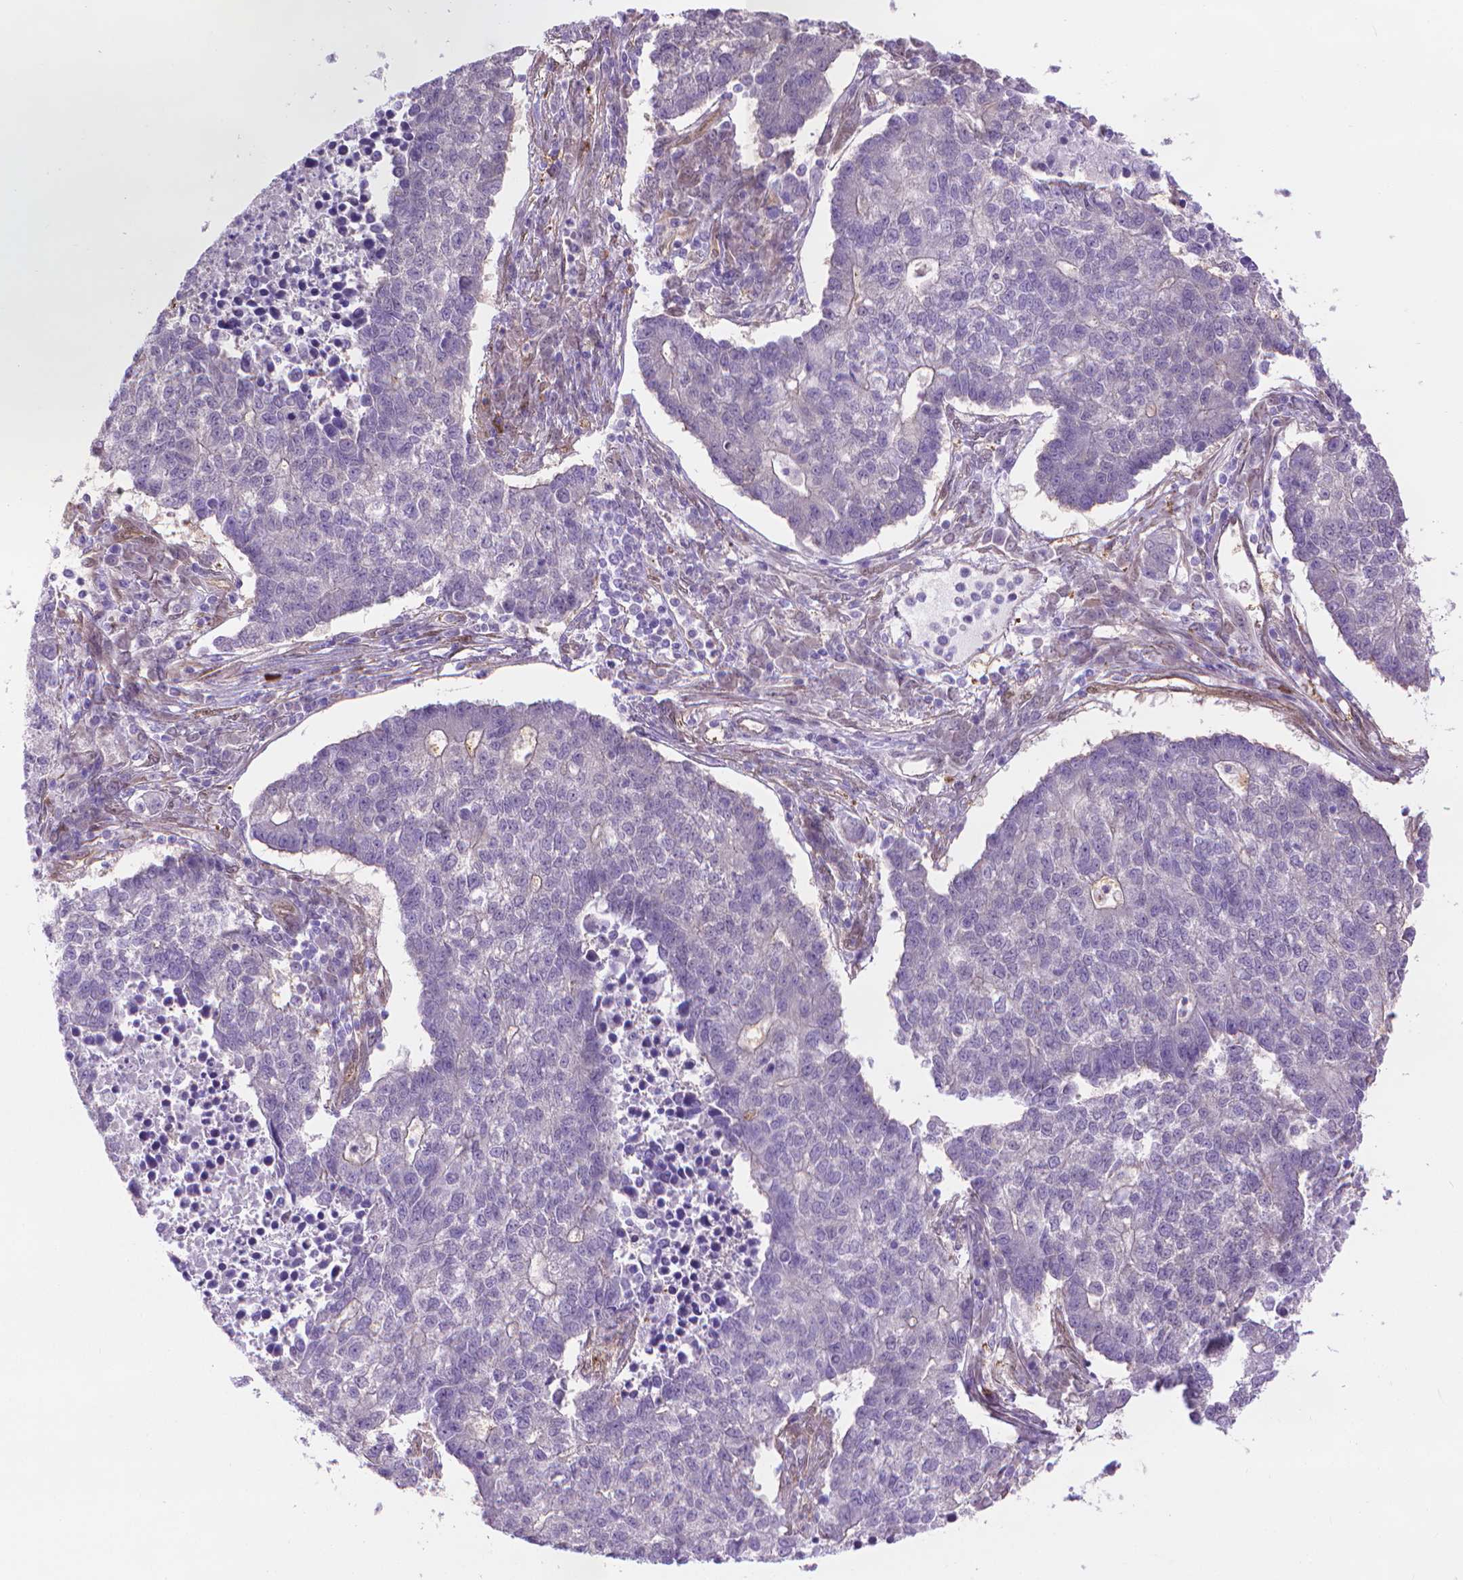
{"staining": {"intensity": "negative", "quantity": "none", "location": "none"}, "tissue": "lung cancer", "cell_type": "Tumor cells", "image_type": "cancer", "snomed": [{"axis": "morphology", "description": "Adenocarcinoma, NOS"}, {"axis": "topography", "description": "Lung"}], "caption": "An IHC histopathology image of lung cancer (adenocarcinoma) is shown. There is no staining in tumor cells of lung cancer (adenocarcinoma).", "gene": "CLIC4", "patient": {"sex": "male", "age": 57}}